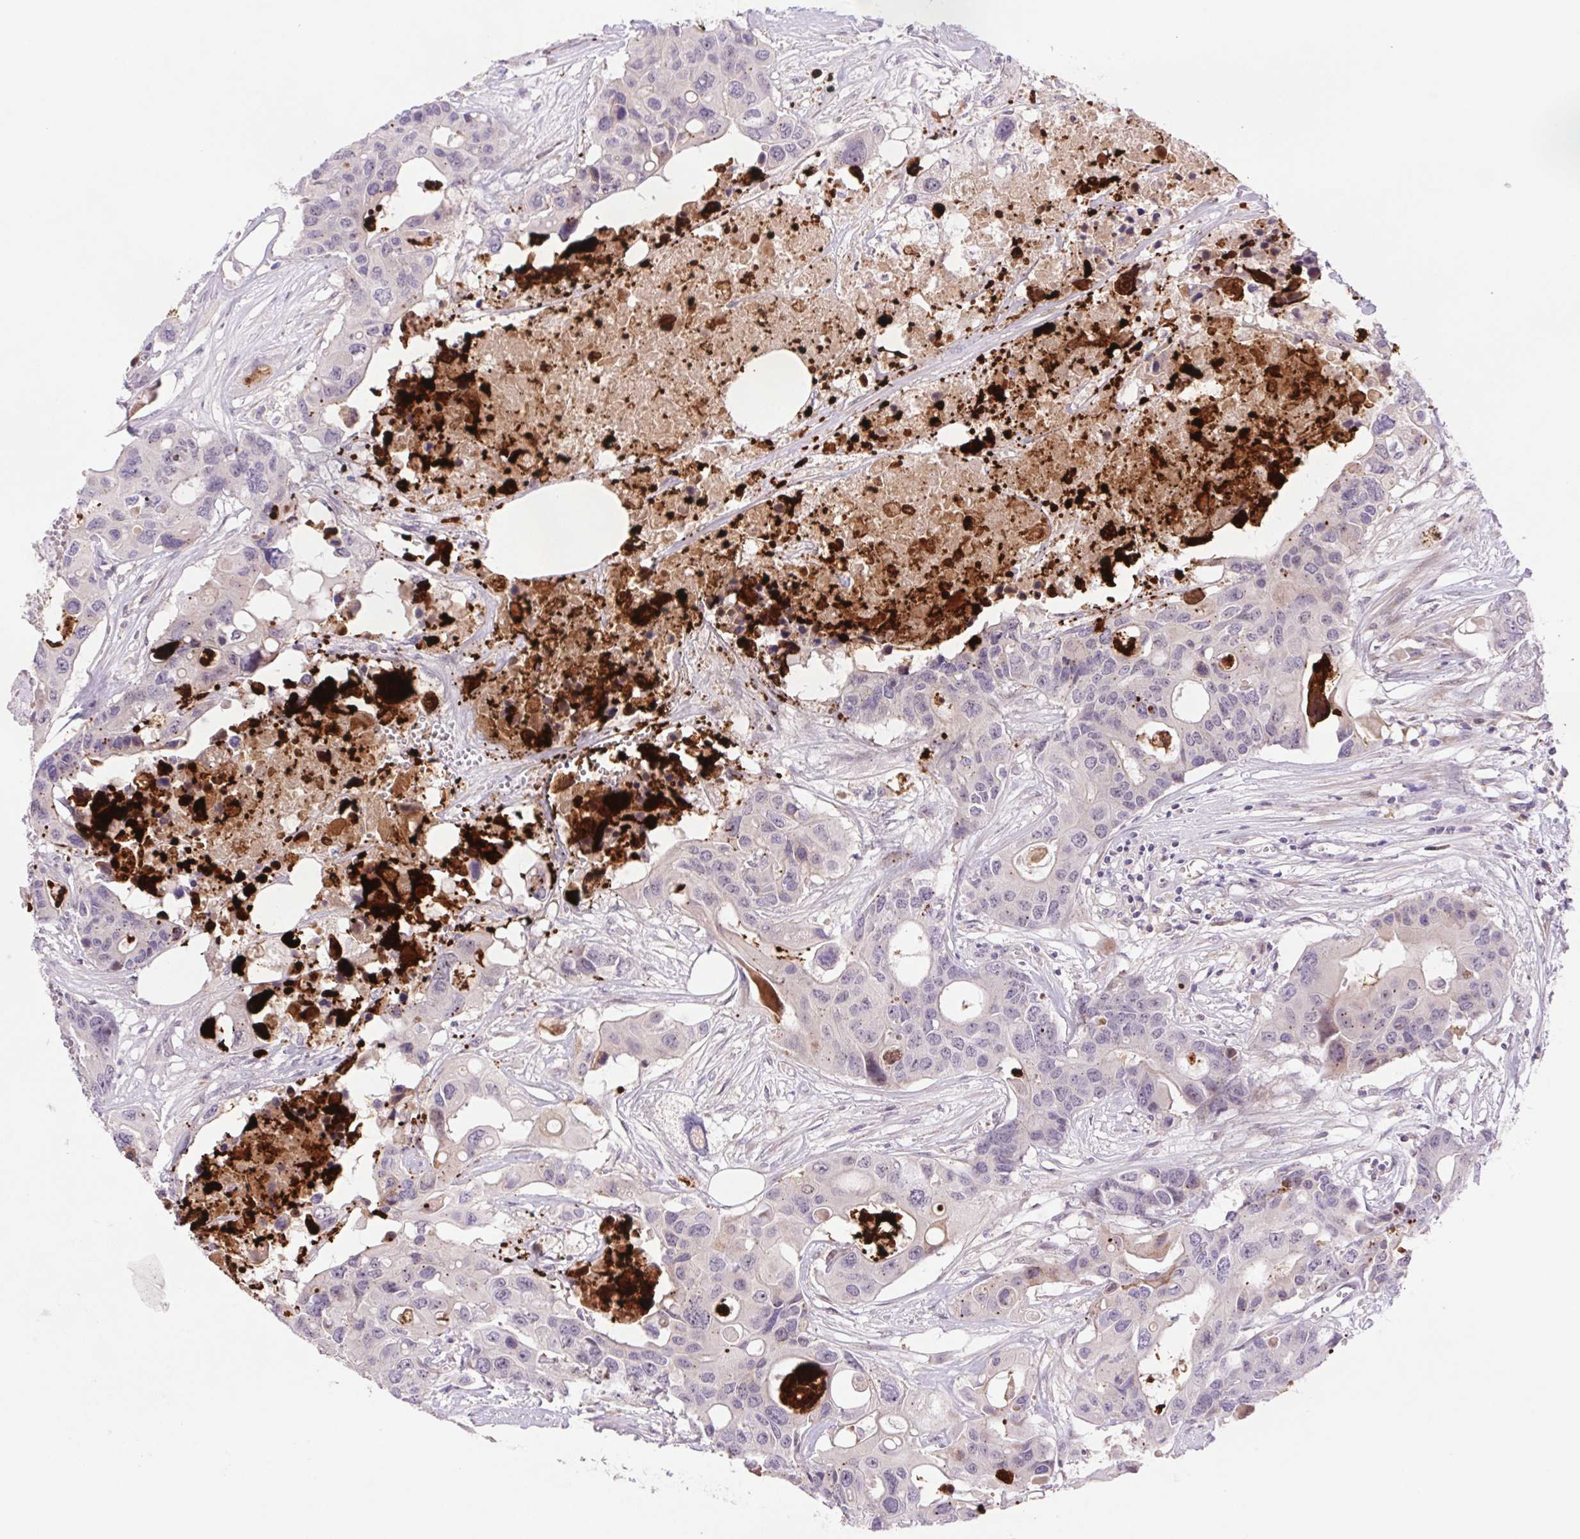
{"staining": {"intensity": "negative", "quantity": "none", "location": "none"}, "tissue": "colorectal cancer", "cell_type": "Tumor cells", "image_type": "cancer", "snomed": [{"axis": "morphology", "description": "Adenocarcinoma, NOS"}, {"axis": "topography", "description": "Colon"}], "caption": "There is no significant expression in tumor cells of colorectal cancer (adenocarcinoma).", "gene": "LRRTM1", "patient": {"sex": "male", "age": 77}}